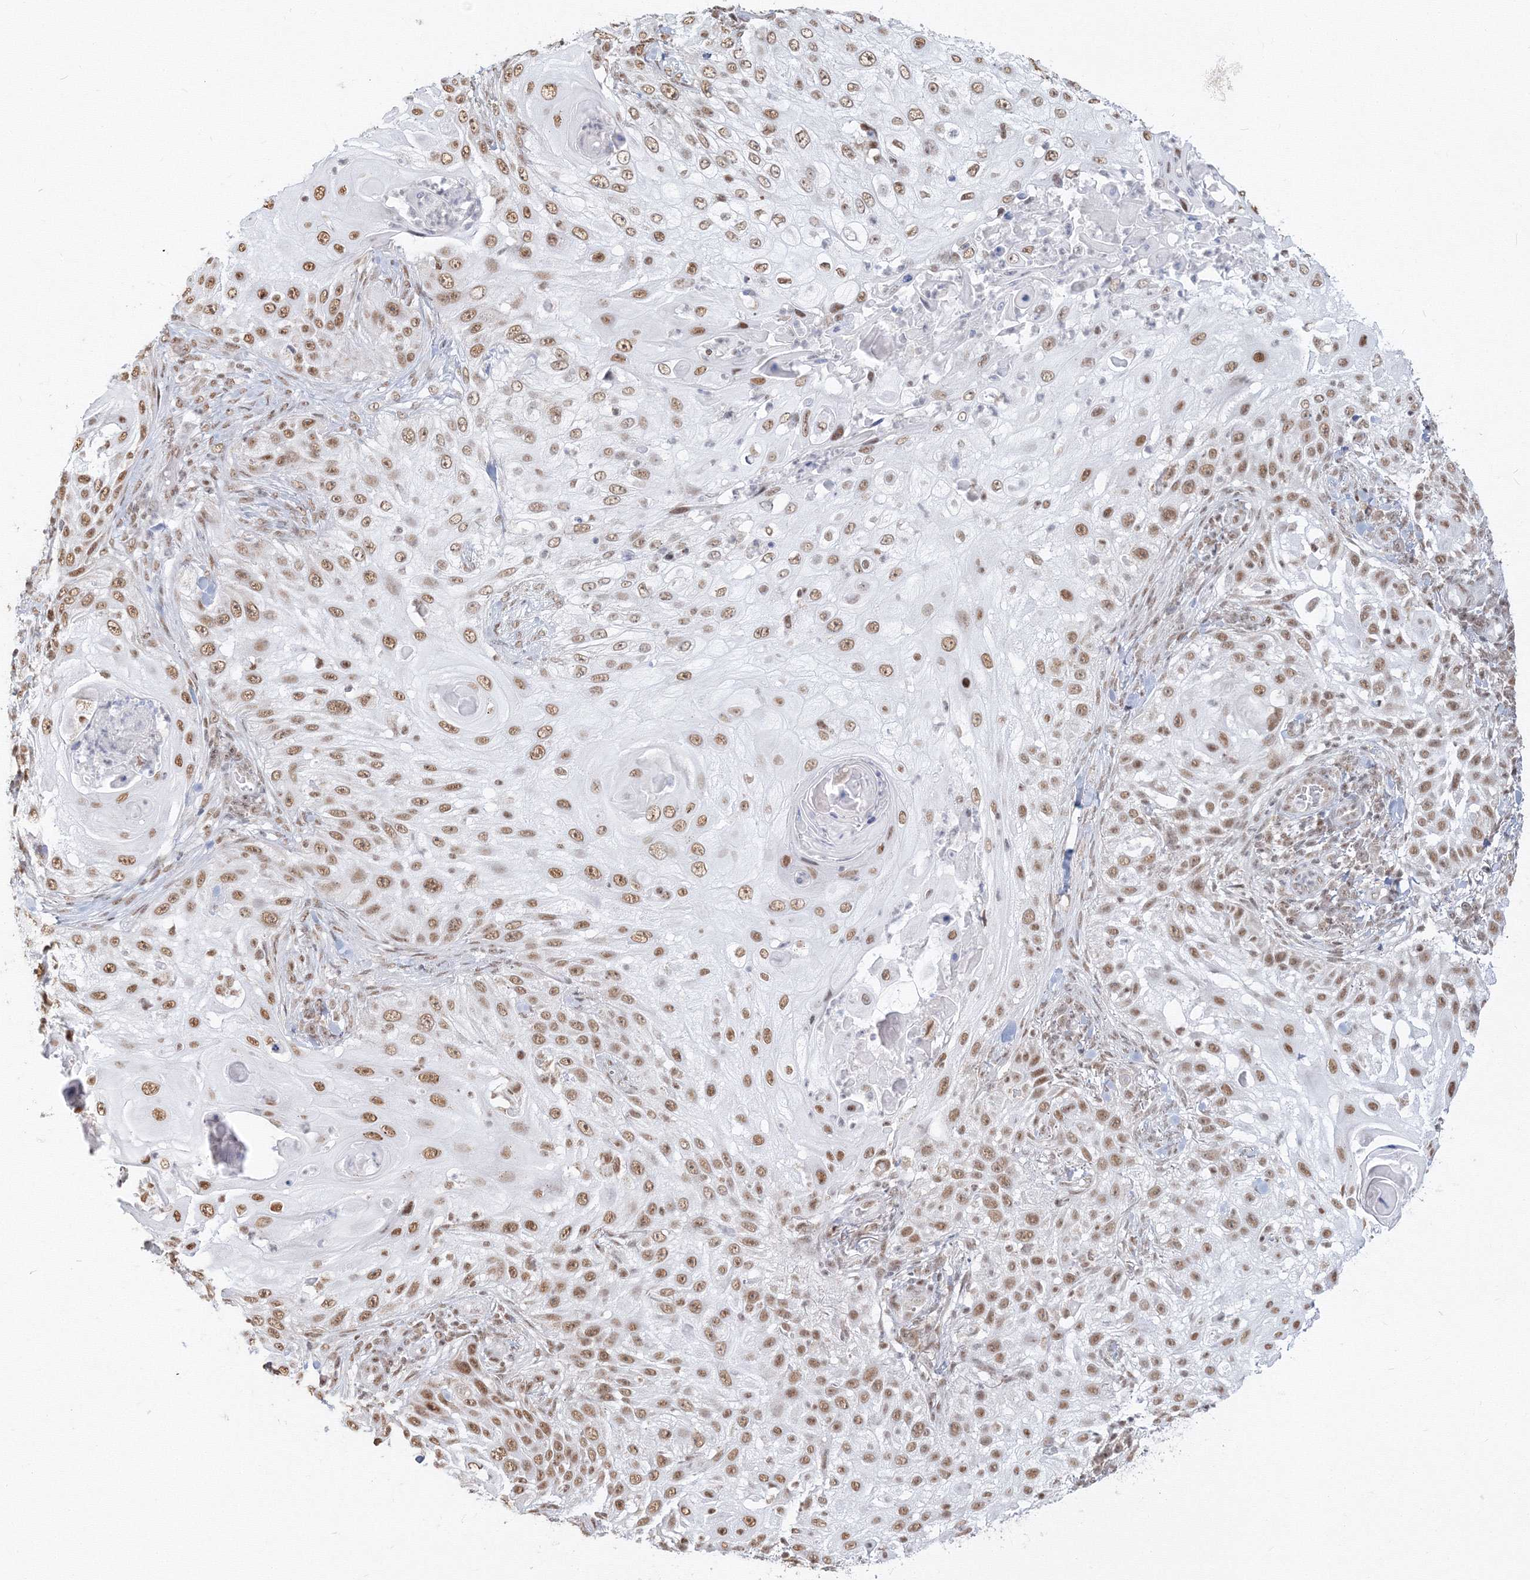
{"staining": {"intensity": "moderate", "quantity": ">75%", "location": "nuclear"}, "tissue": "skin cancer", "cell_type": "Tumor cells", "image_type": "cancer", "snomed": [{"axis": "morphology", "description": "Squamous cell carcinoma, NOS"}, {"axis": "topography", "description": "Skin"}], "caption": "Skin cancer (squamous cell carcinoma) stained for a protein (brown) displays moderate nuclear positive positivity in about >75% of tumor cells.", "gene": "PPP4R2", "patient": {"sex": "female", "age": 44}}